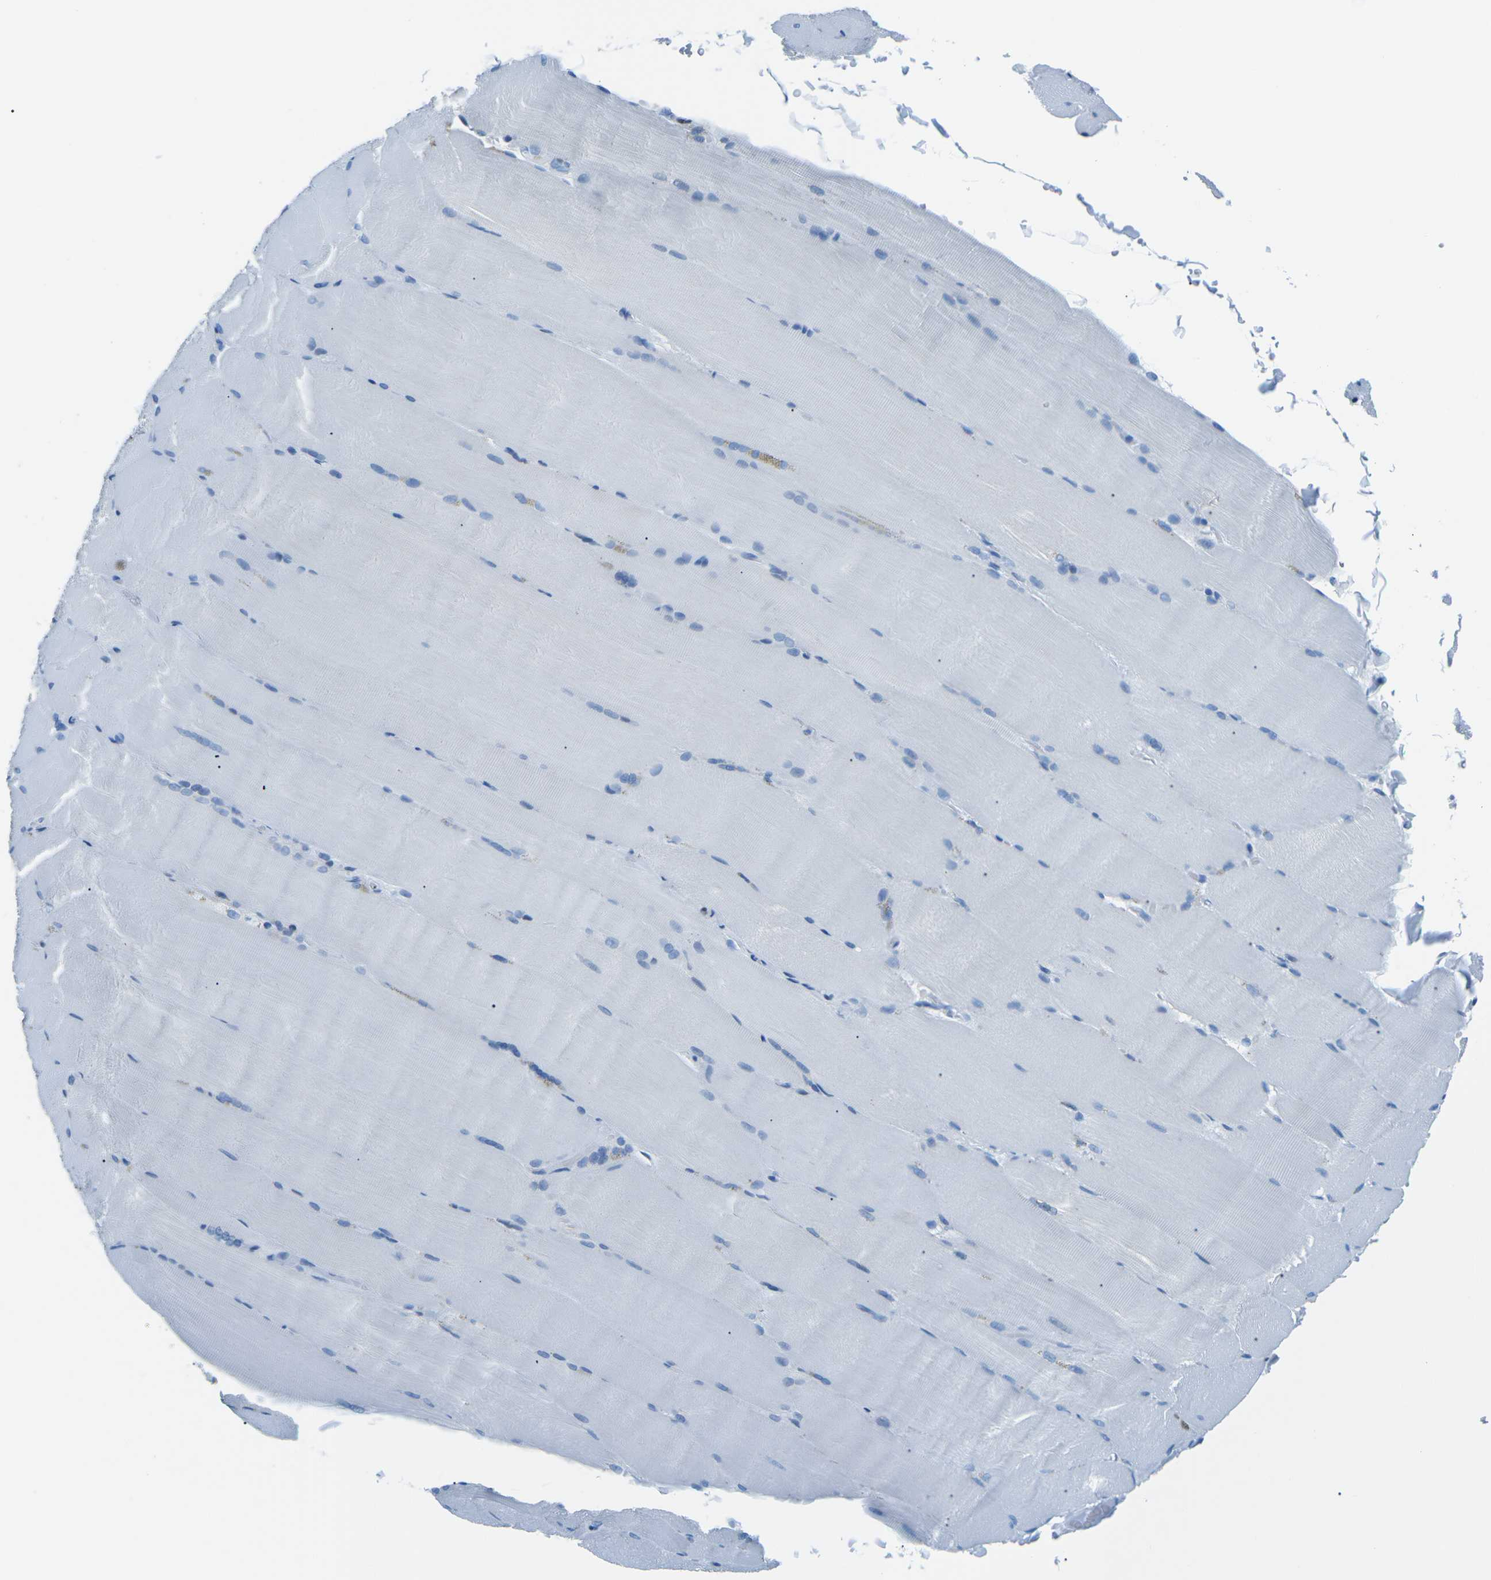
{"staining": {"intensity": "negative", "quantity": "none", "location": "none"}, "tissue": "skeletal muscle", "cell_type": "Myocytes", "image_type": "normal", "snomed": [{"axis": "morphology", "description": "Normal tissue, NOS"}, {"axis": "topography", "description": "Skeletal muscle"}, {"axis": "topography", "description": "Parathyroid gland"}], "caption": "High magnification brightfield microscopy of benign skeletal muscle stained with DAB (brown) and counterstained with hematoxylin (blue): myocytes show no significant positivity.", "gene": "CELF2", "patient": {"sex": "female", "age": 37}}